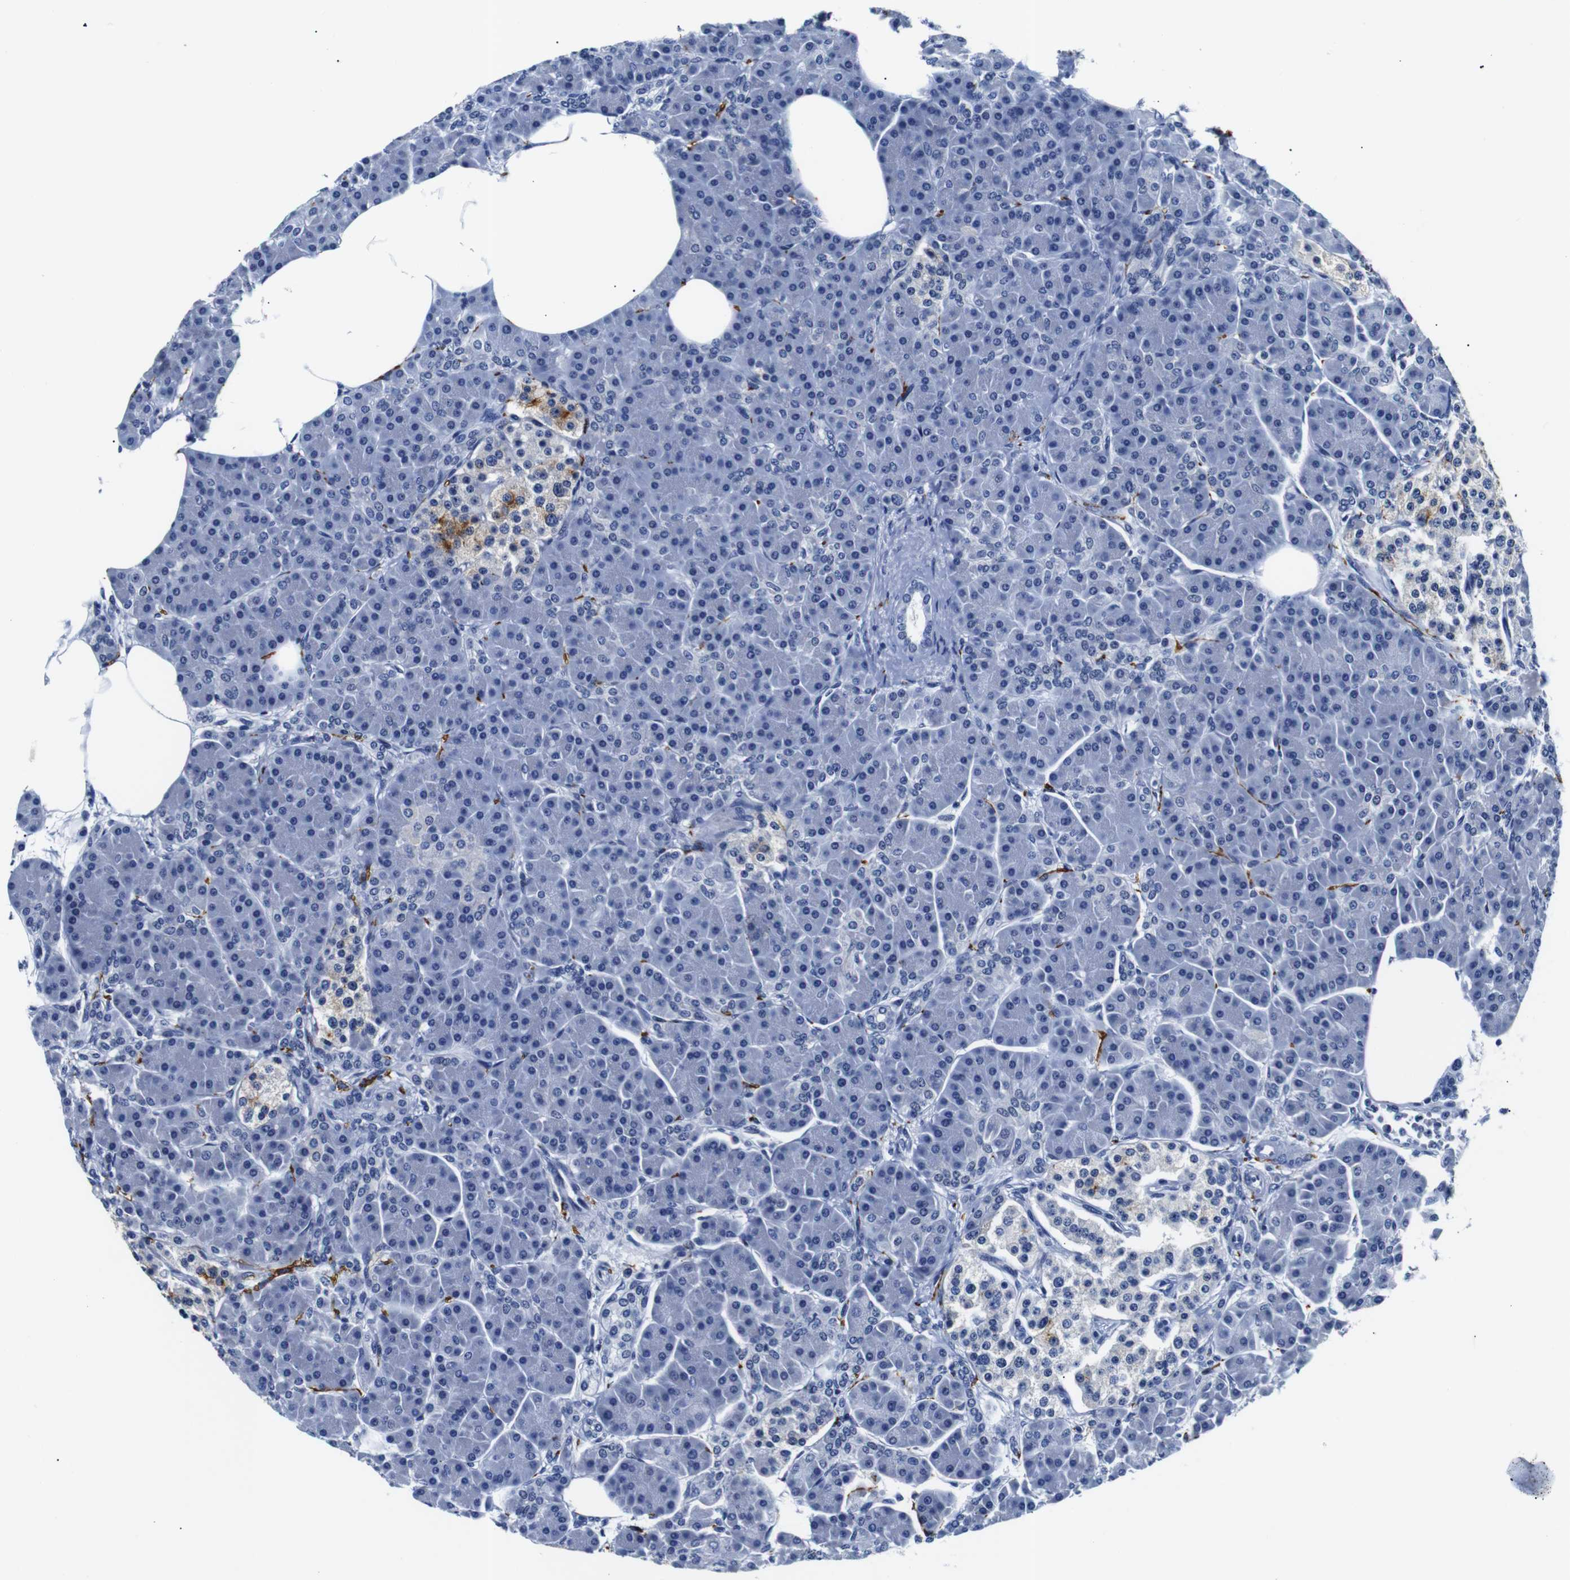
{"staining": {"intensity": "negative", "quantity": "none", "location": "none"}, "tissue": "pancreas", "cell_type": "Exocrine glandular cells", "image_type": "normal", "snomed": [{"axis": "morphology", "description": "Normal tissue, NOS"}, {"axis": "topography", "description": "Pancreas"}], "caption": "Exocrine glandular cells show no significant protein expression in normal pancreas. Nuclei are stained in blue.", "gene": "GAP43", "patient": {"sex": "female", "age": 70}}